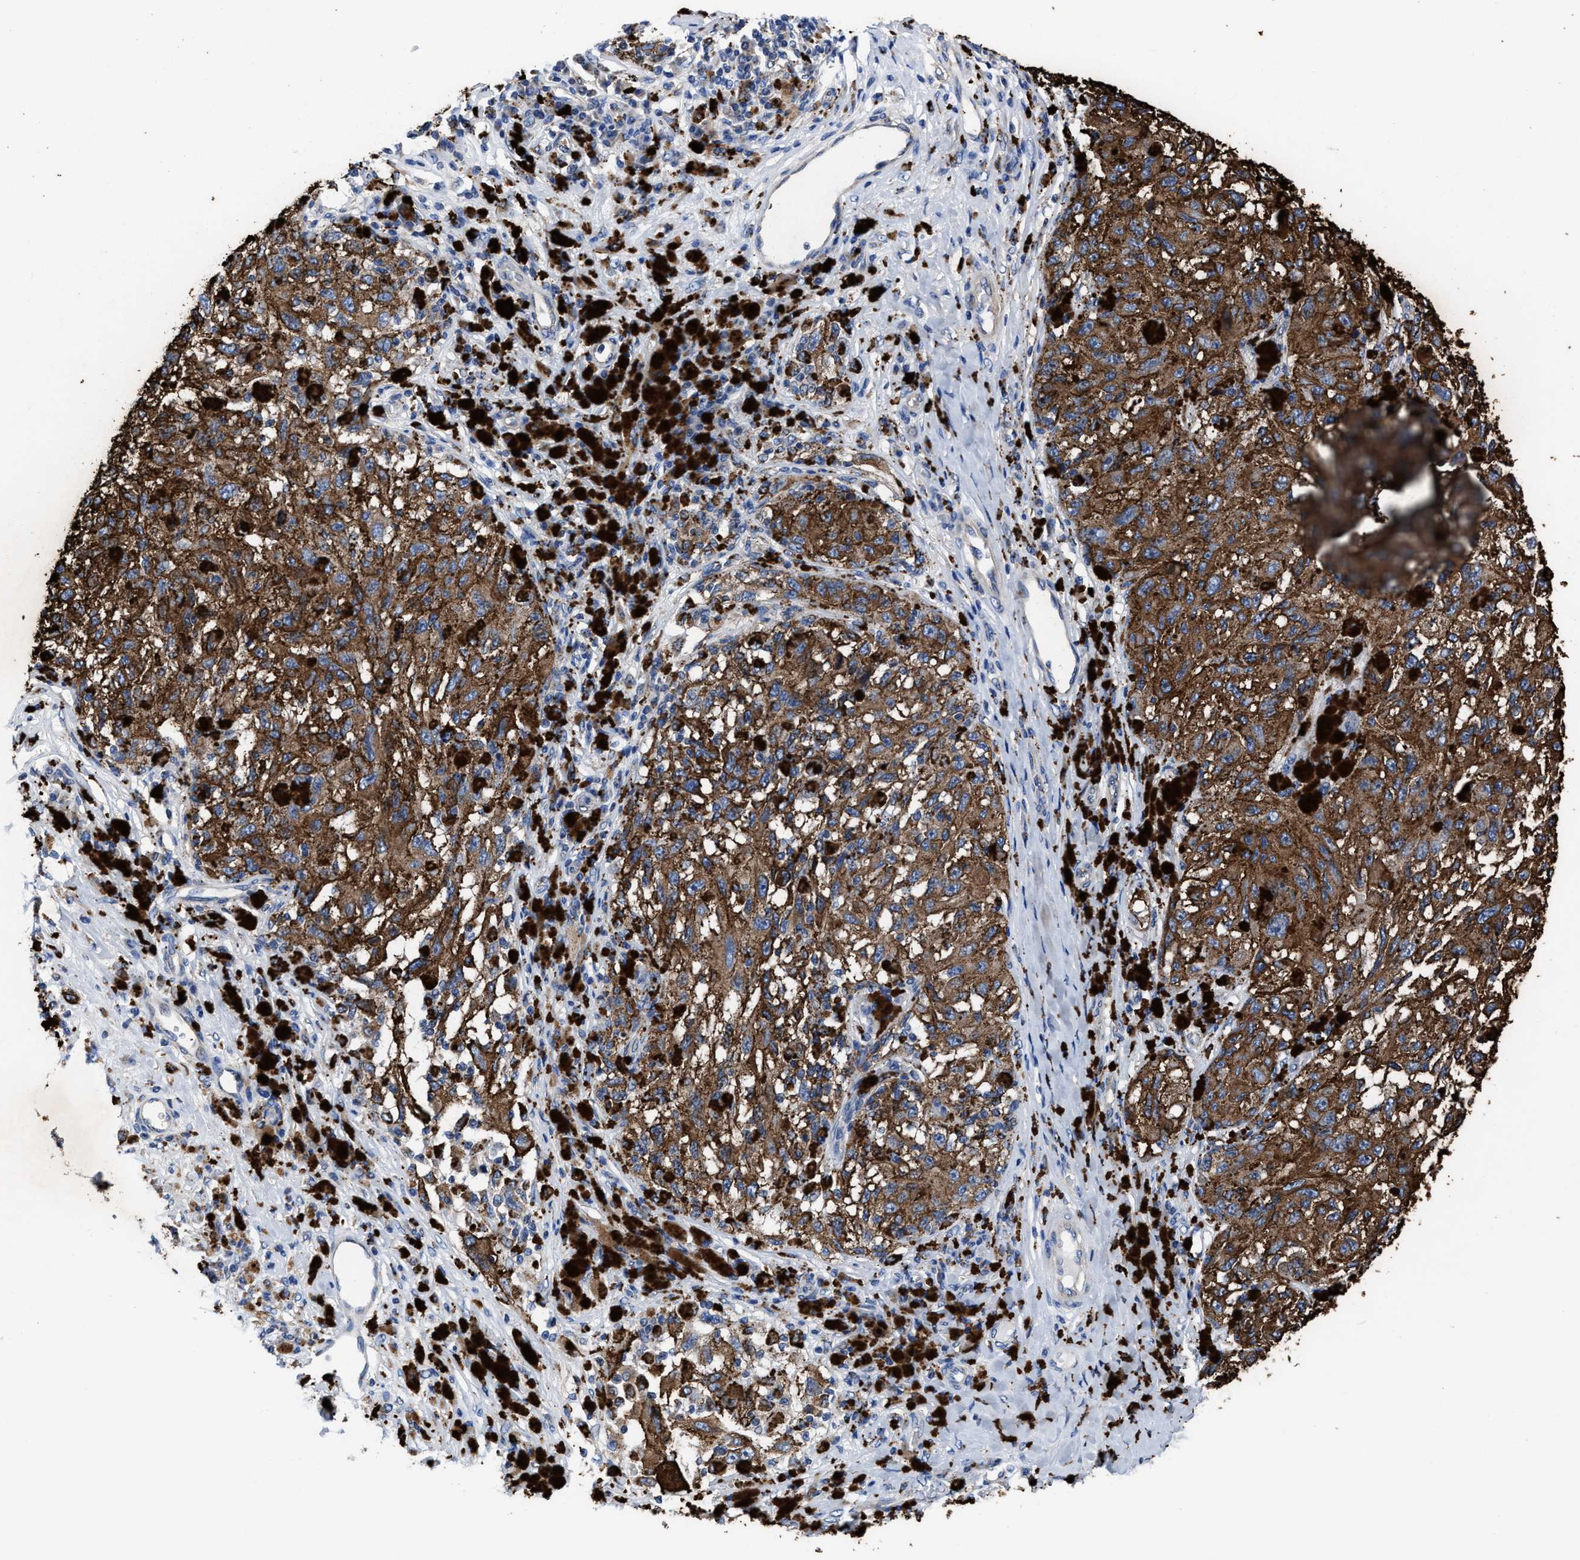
{"staining": {"intensity": "strong", "quantity": ">75%", "location": "cytoplasmic/membranous"}, "tissue": "melanoma", "cell_type": "Tumor cells", "image_type": "cancer", "snomed": [{"axis": "morphology", "description": "Malignant melanoma, NOS"}, {"axis": "topography", "description": "Skin"}], "caption": "Melanoma stained with a protein marker demonstrates strong staining in tumor cells.", "gene": "TMEM30A", "patient": {"sex": "female", "age": 73}}